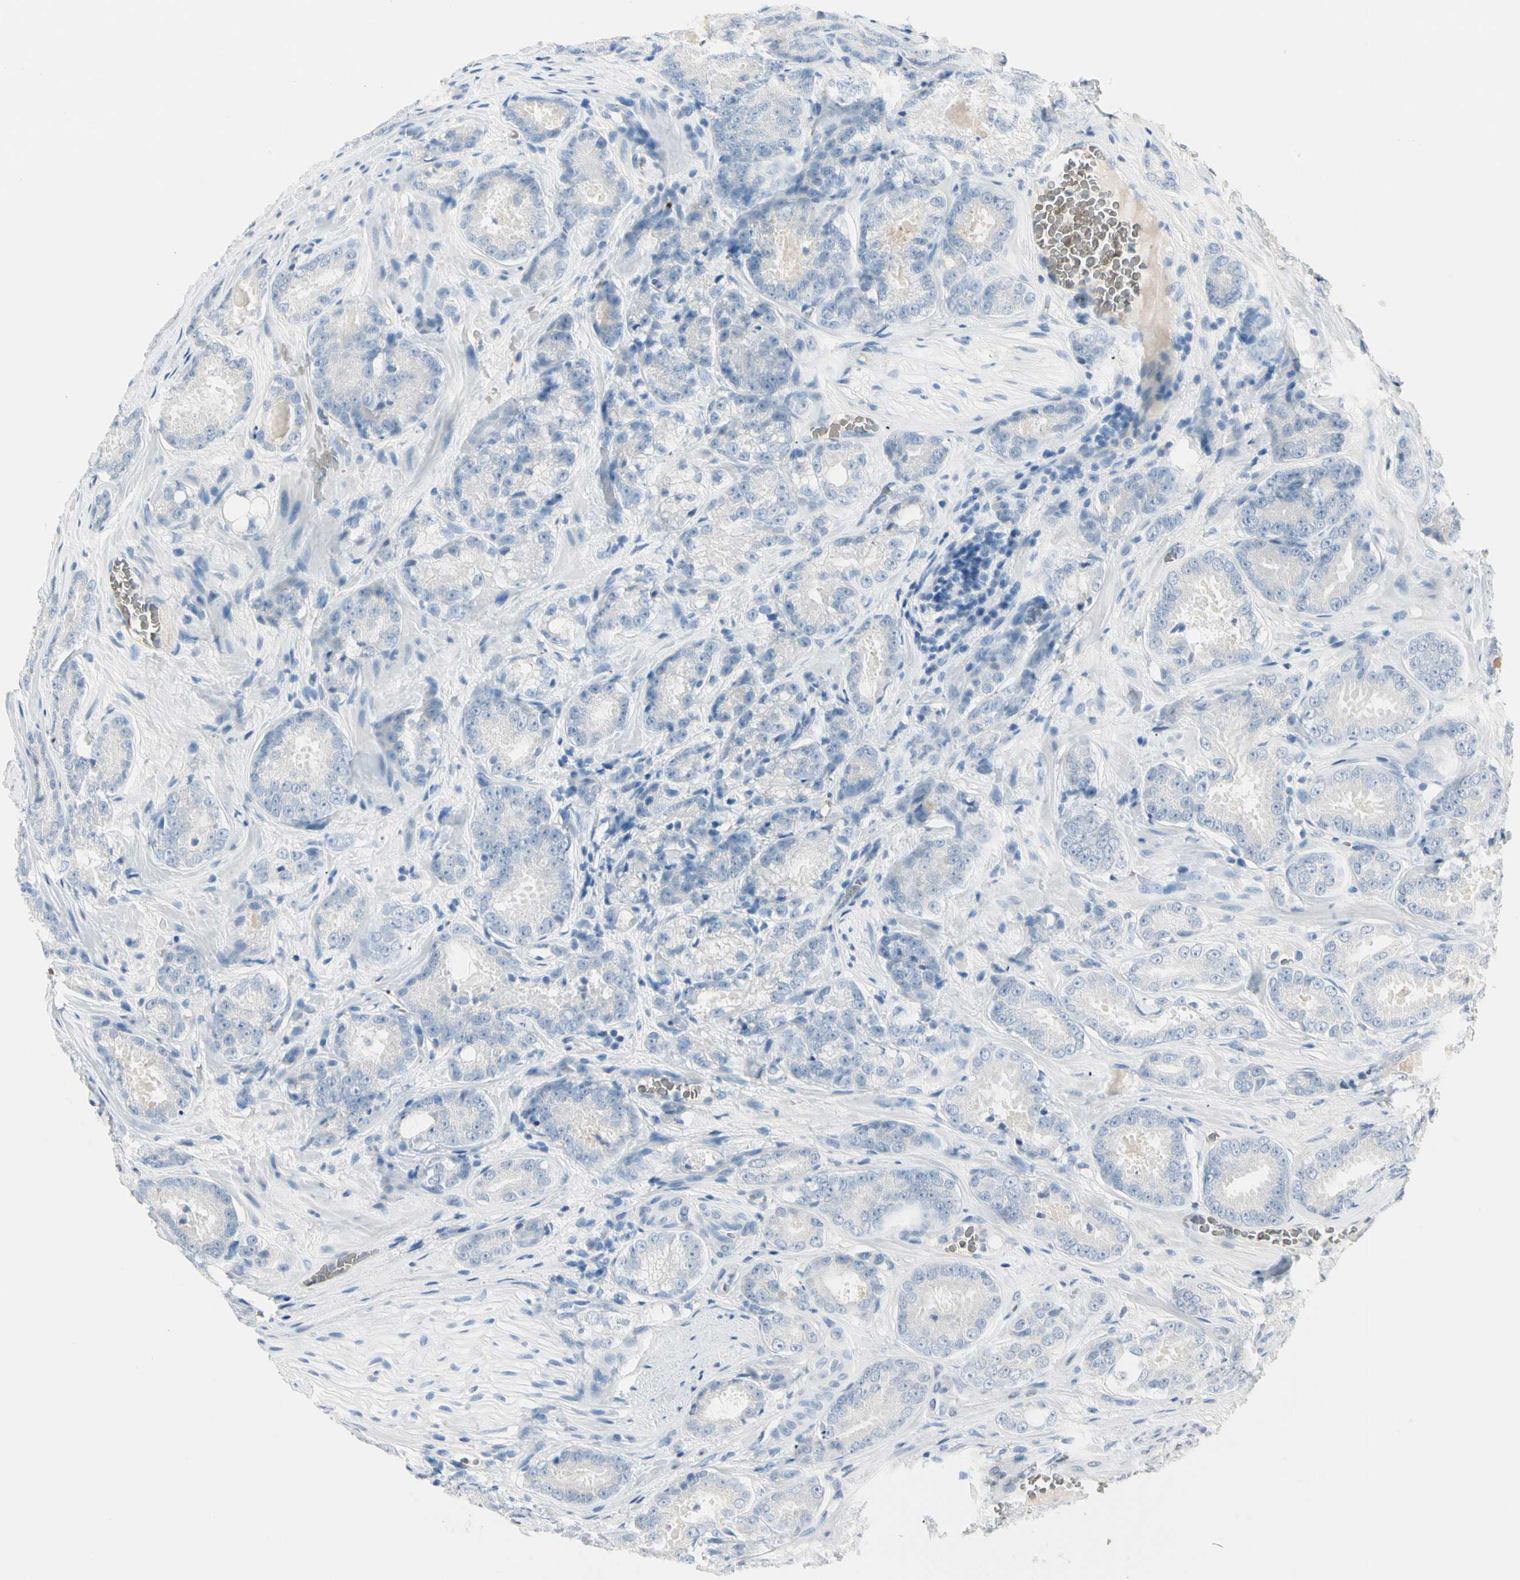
{"staining": {"intensity": "negative", "quantity": "none", "location": "none"}, "tissue": "prostate cancer", "cell_type": "Tumor cells", "image_type": "cancer", "snomed": [{"axis": "morphology", "description": "Adenocarcinoma, High grade"}, {"axis": "topography", "description": "Prostate"}], "caption": "Human prostate cancer stained for a protein using IHC displays no positivity in tumor cells.", "gene": "CA1", "patient": {"sex": "male", "age": 64}}